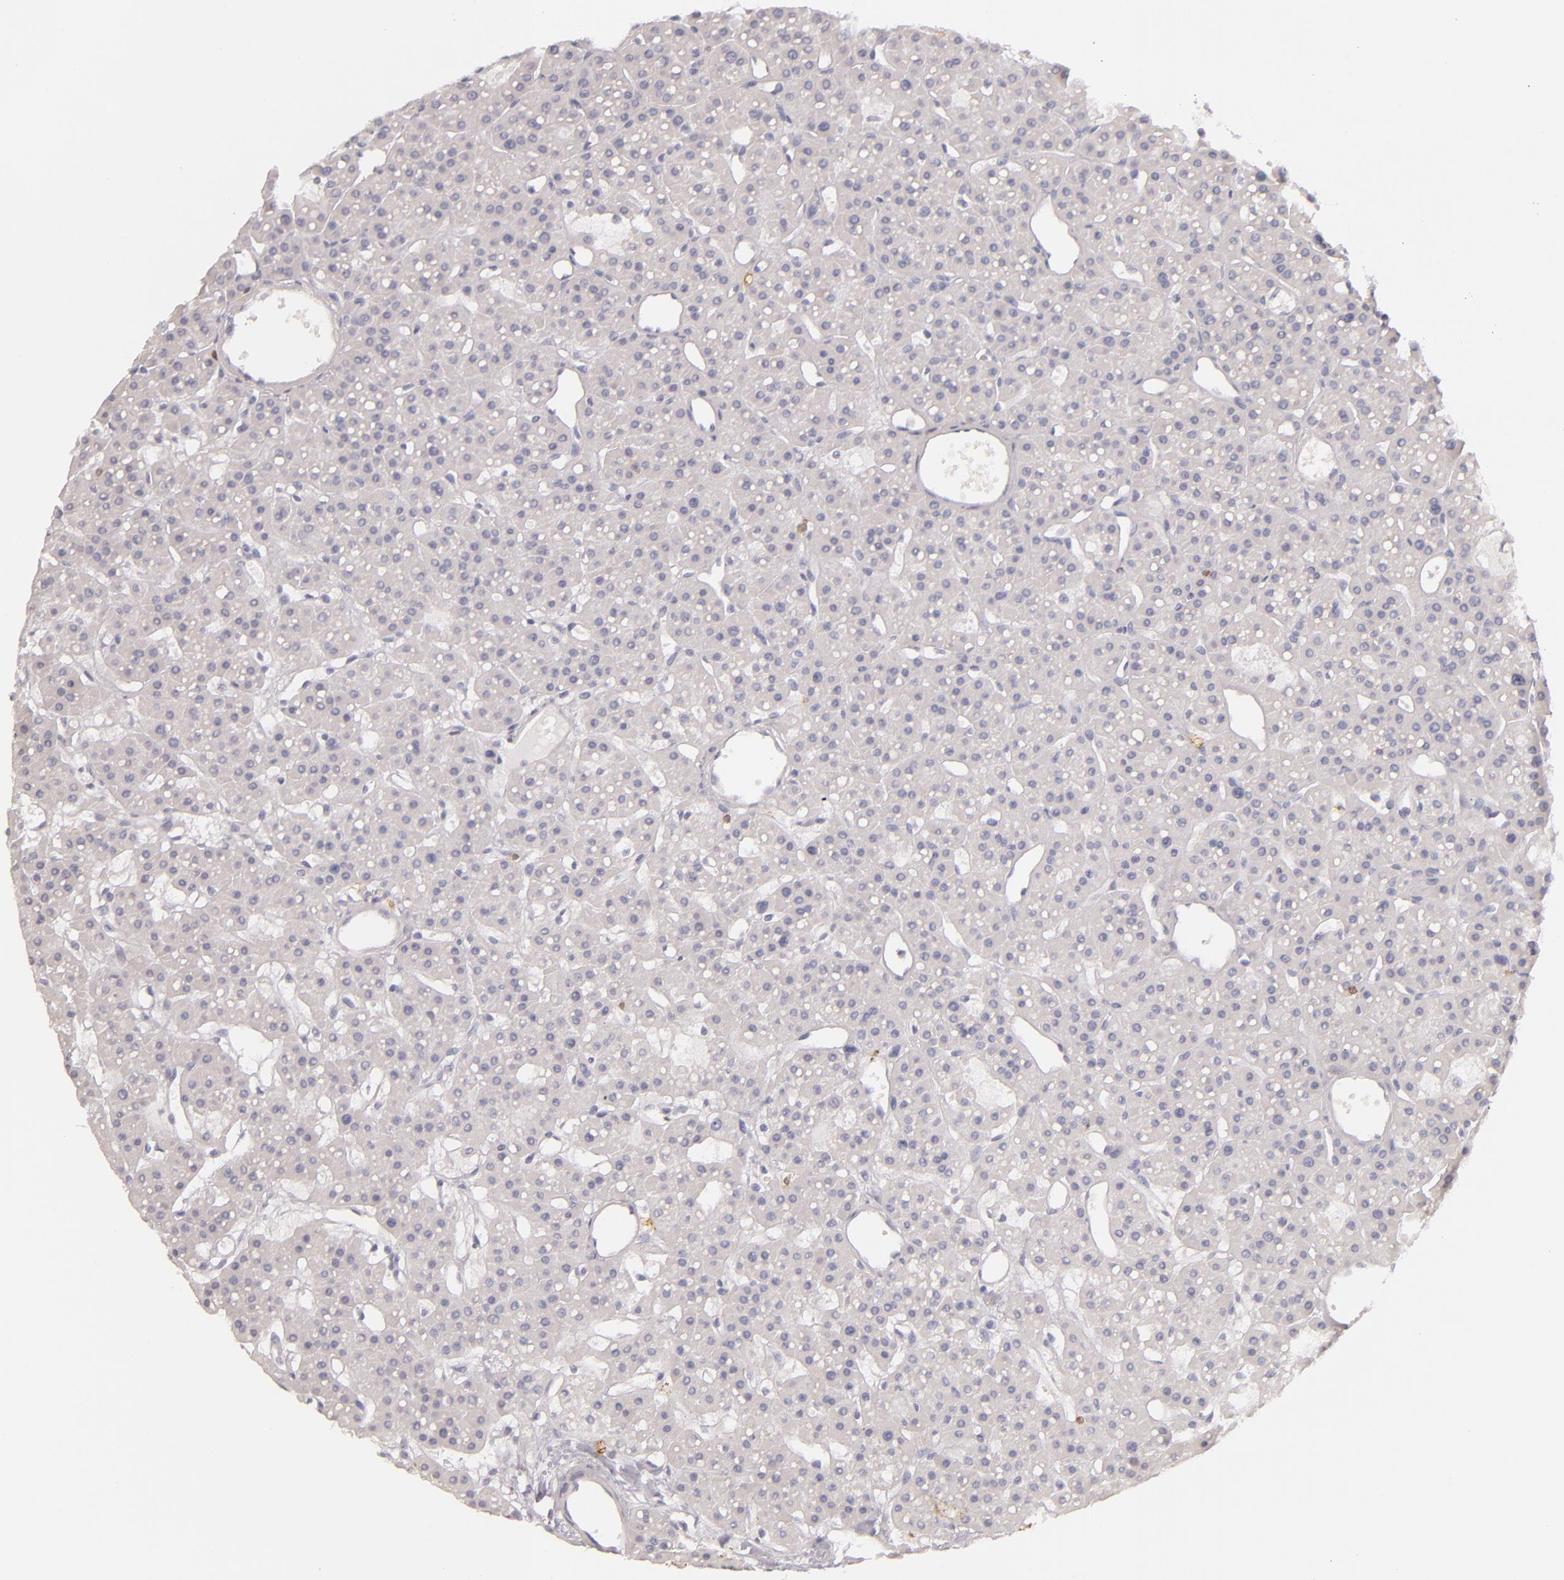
{"staining": {"intensity": "negative", "quantity": "none", "location": "none"}, "tissue": "parathyroid gland", "cell_type": "Glandular cells", "image_type": "normal", "snomed": [{"axis": "morphology", "description": "Normal tissue, NOS"}, {"axis": "topography", "description": "Parathyroid gland"}], "caption": "Immunohistochemical staining of normal human parathyroid gland reveals no significant staining in glandular cells. (IHC, brightfield microscopy, high magnification).", "gene": "LAT", "patient": {"sex": "female", "age": 76}}